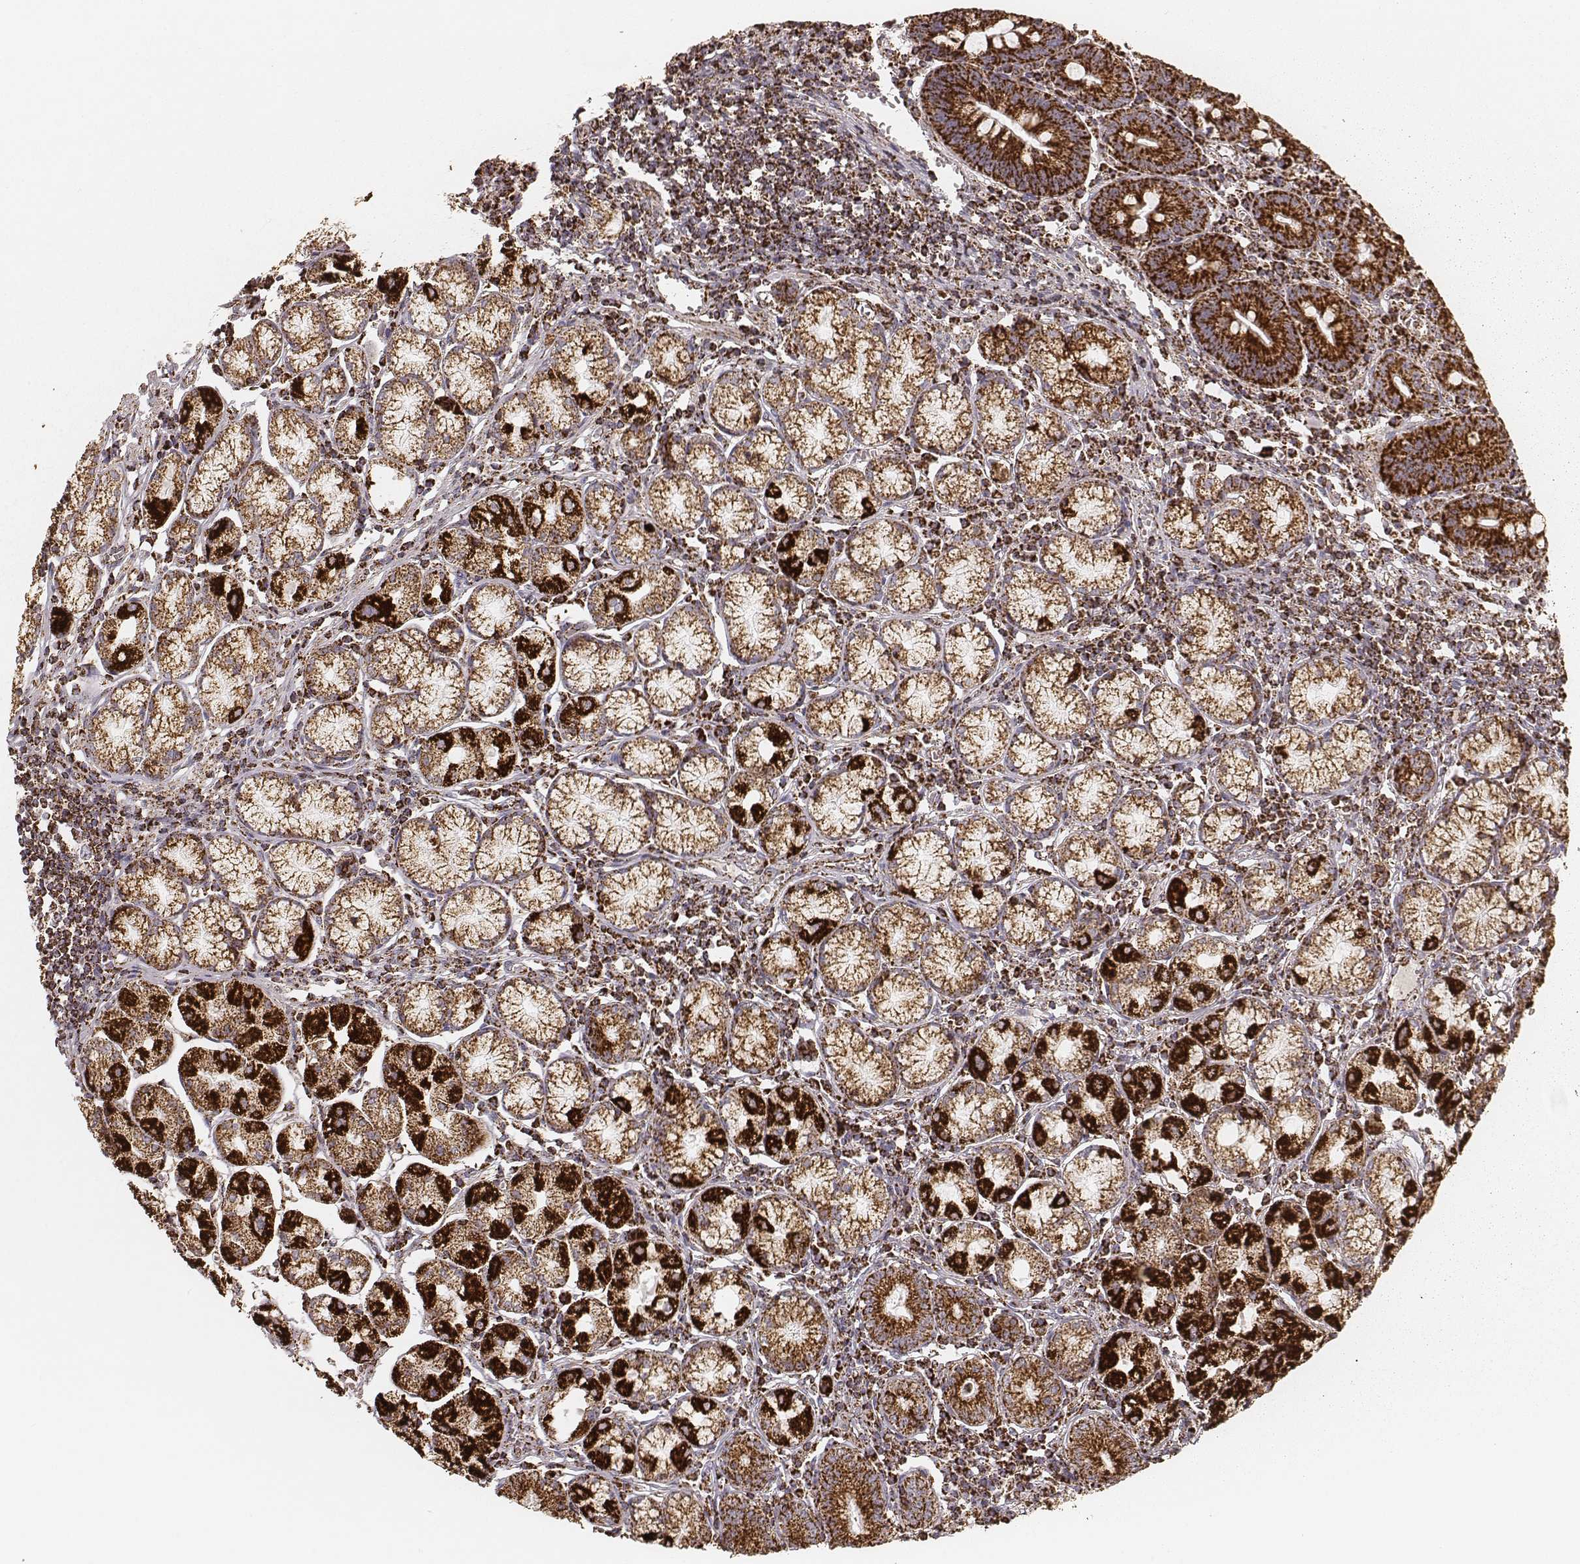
{"staining": {"intensity": "strong", "quantity": ">75%", "location": "cytoplasmic/membranous"}, "tissue": "stomach", "cell_type": "Glandular cells", "image_type": "normal", "snomed": [{"axis": "morphology", "description": "Normal tissue, NOS"}, {"axis": "topography", "description": "Stomach"}], "caption": "This photomicrograph displays immunohistochemistry (IHC) staining of benign human stomach, with high strong cytoplasmic/membranous positivity in about >75% of glandular cells.", "gene": "CS", "patient": {"sex": "male", "age": 55}}